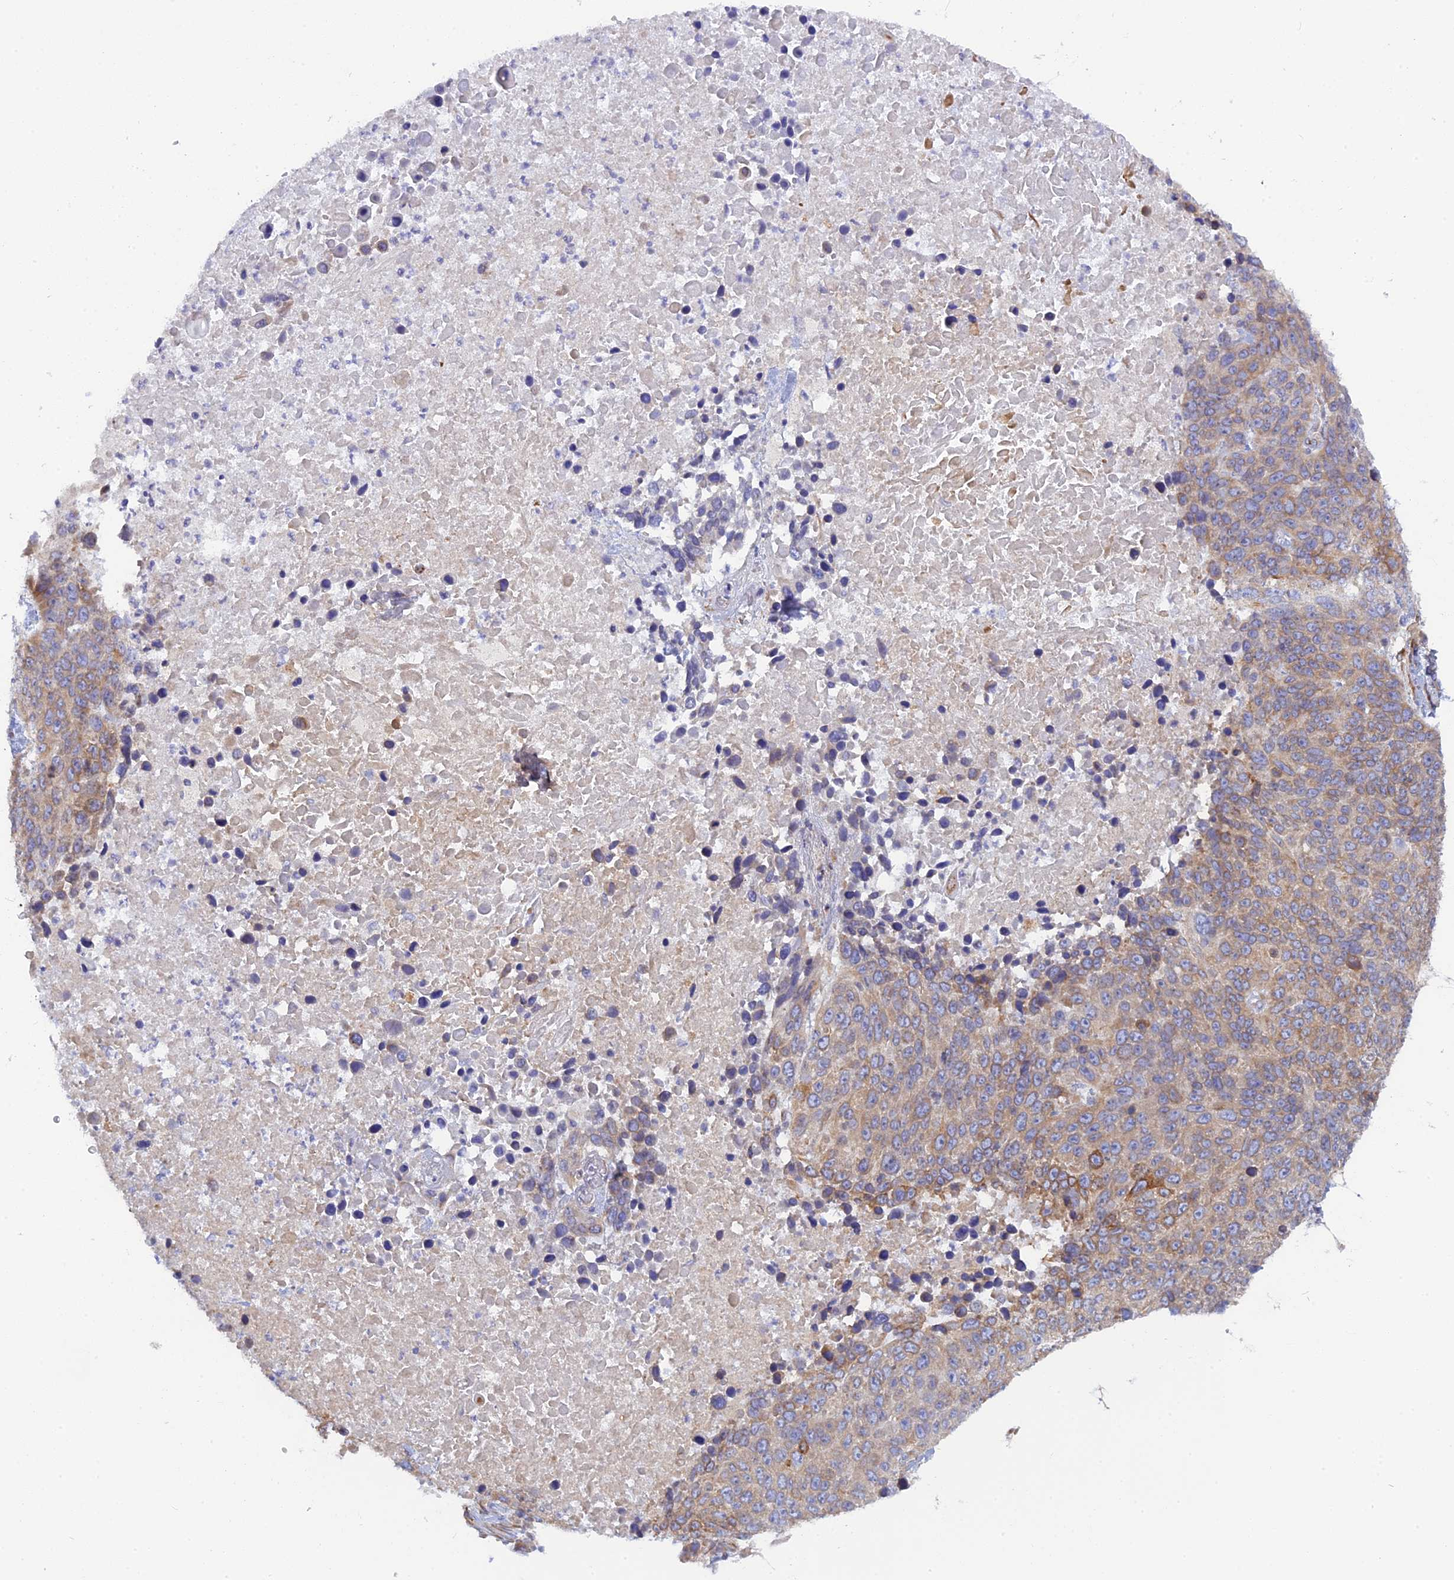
{"staining": {"intensity": "weak", "quantity": "25%-75%", "location": "cytoplasmic/membranous"}, "tissue": "lung cancer", "cell_type": "Tumor cells", "image_type": "cancer", "snomed": [{"axis": "morphology", "description": "Normal tissue, NOS"}, {"axis": "morphology", "description": "Squamous cell carcinoma, NOS"}, {"axis": "topography", "description": "Lymph node"}, {"axis": "topography", "description": "Lung"}], "caption": "Weak cytoplasmic/membranous positivity is seen in about 25%-75% of tumor cells in lung squamous cell carcinoma. (IHC, brightfield microscopy, high magnification).", "gene": "TLCD1", "patient": {"sex": "male", "age": 66}}